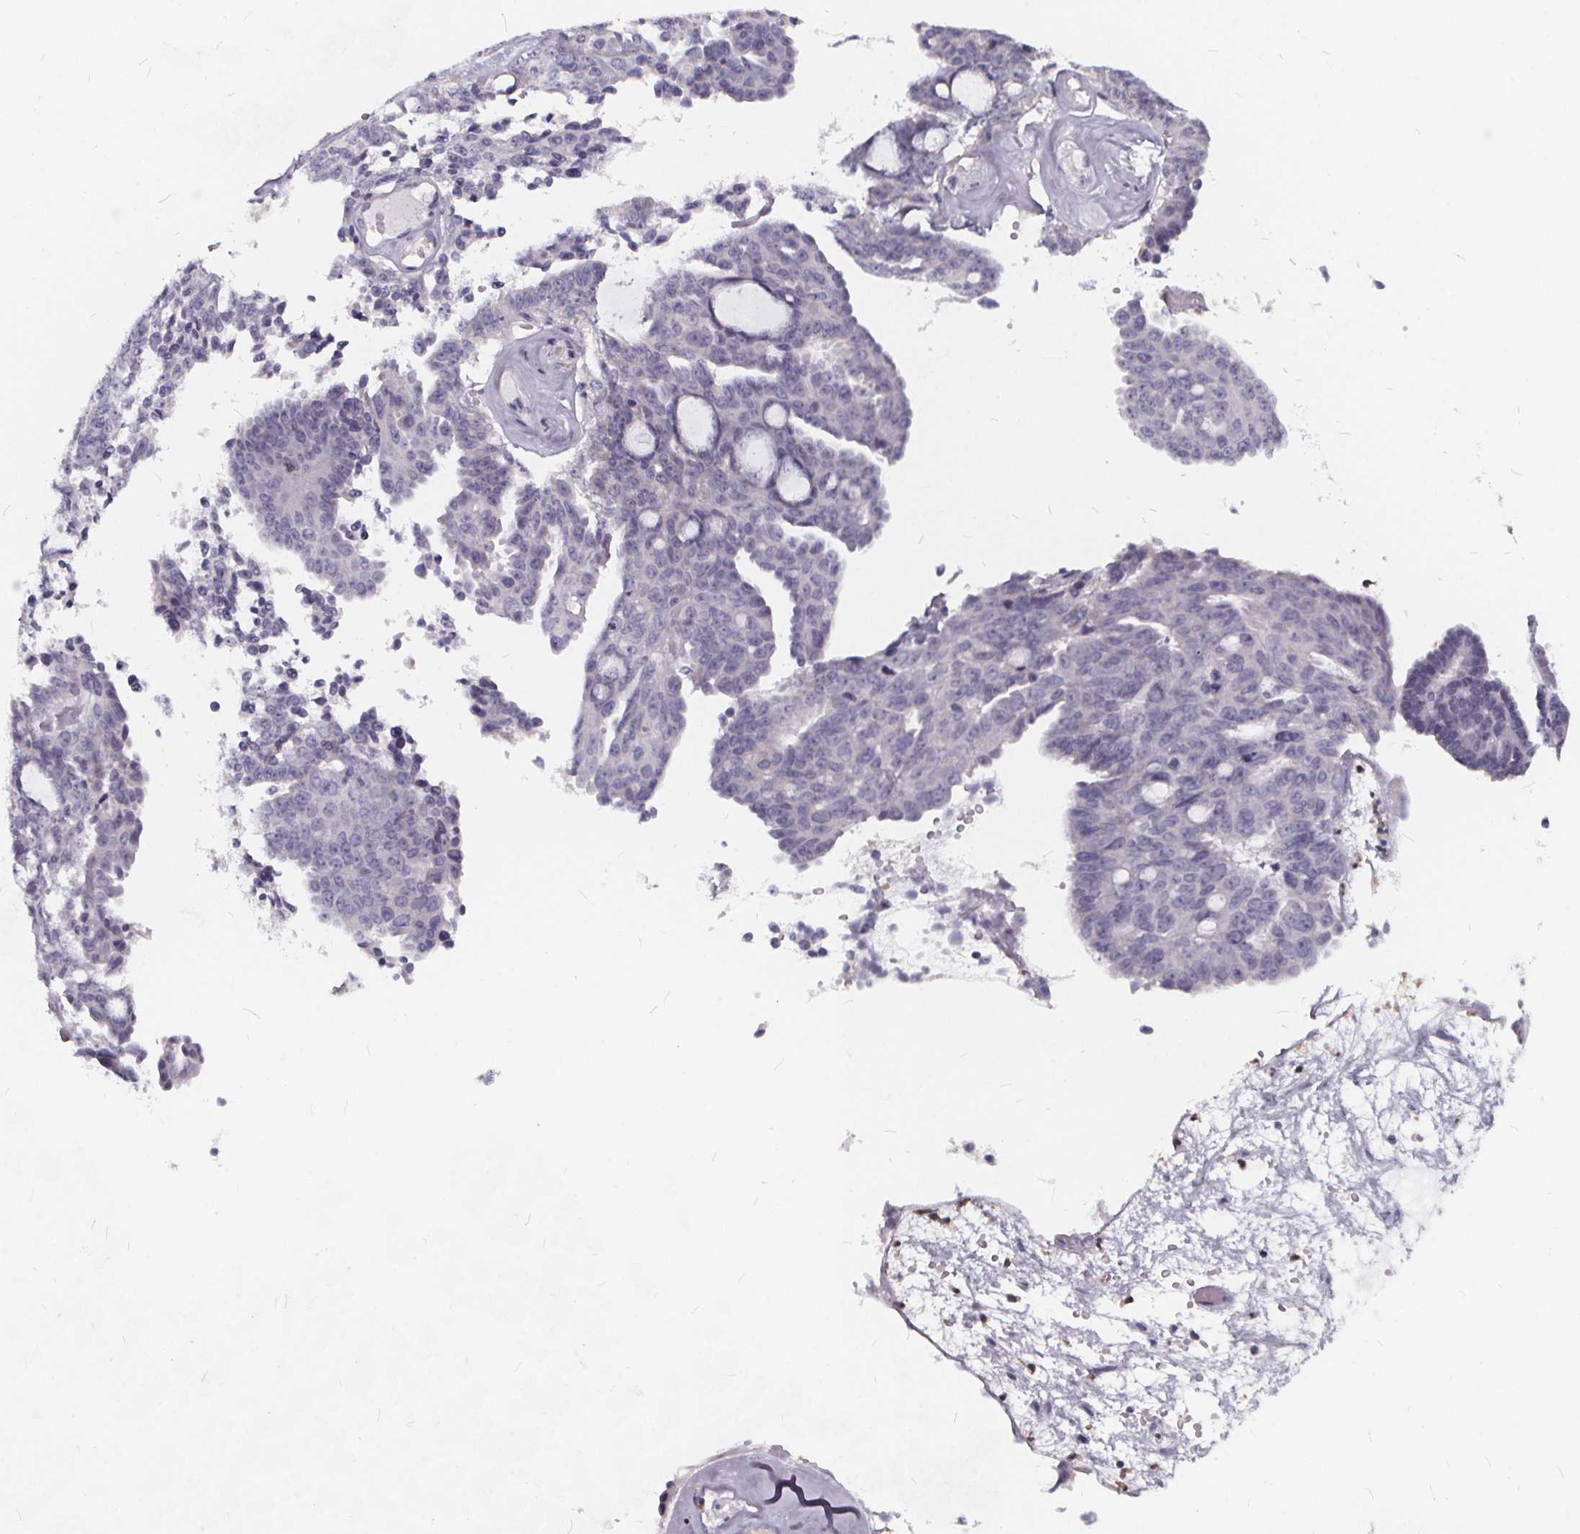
{"staining": {"intensity": "negative", "quantity": "none", "location": "none"}, "tissue": "ovarian cancer", "cell_type": "Tumor cells", "image_type": "cancer", "snomed": [{"axis": "morphology", "description": "Cystadenocarcinoma, serous, NOS"}, {"axis": "topography", "description": "Ovary"}], "caption": "This image is of ovarian cancer (serous cystadenocarcinoma) stained with IHC to label a protein in brown with the nuclei are counter-stained blue. There is no positivity in tumor cells.", "gene": "SPEF2", "patient": {"sex": "female", "age": 71}}